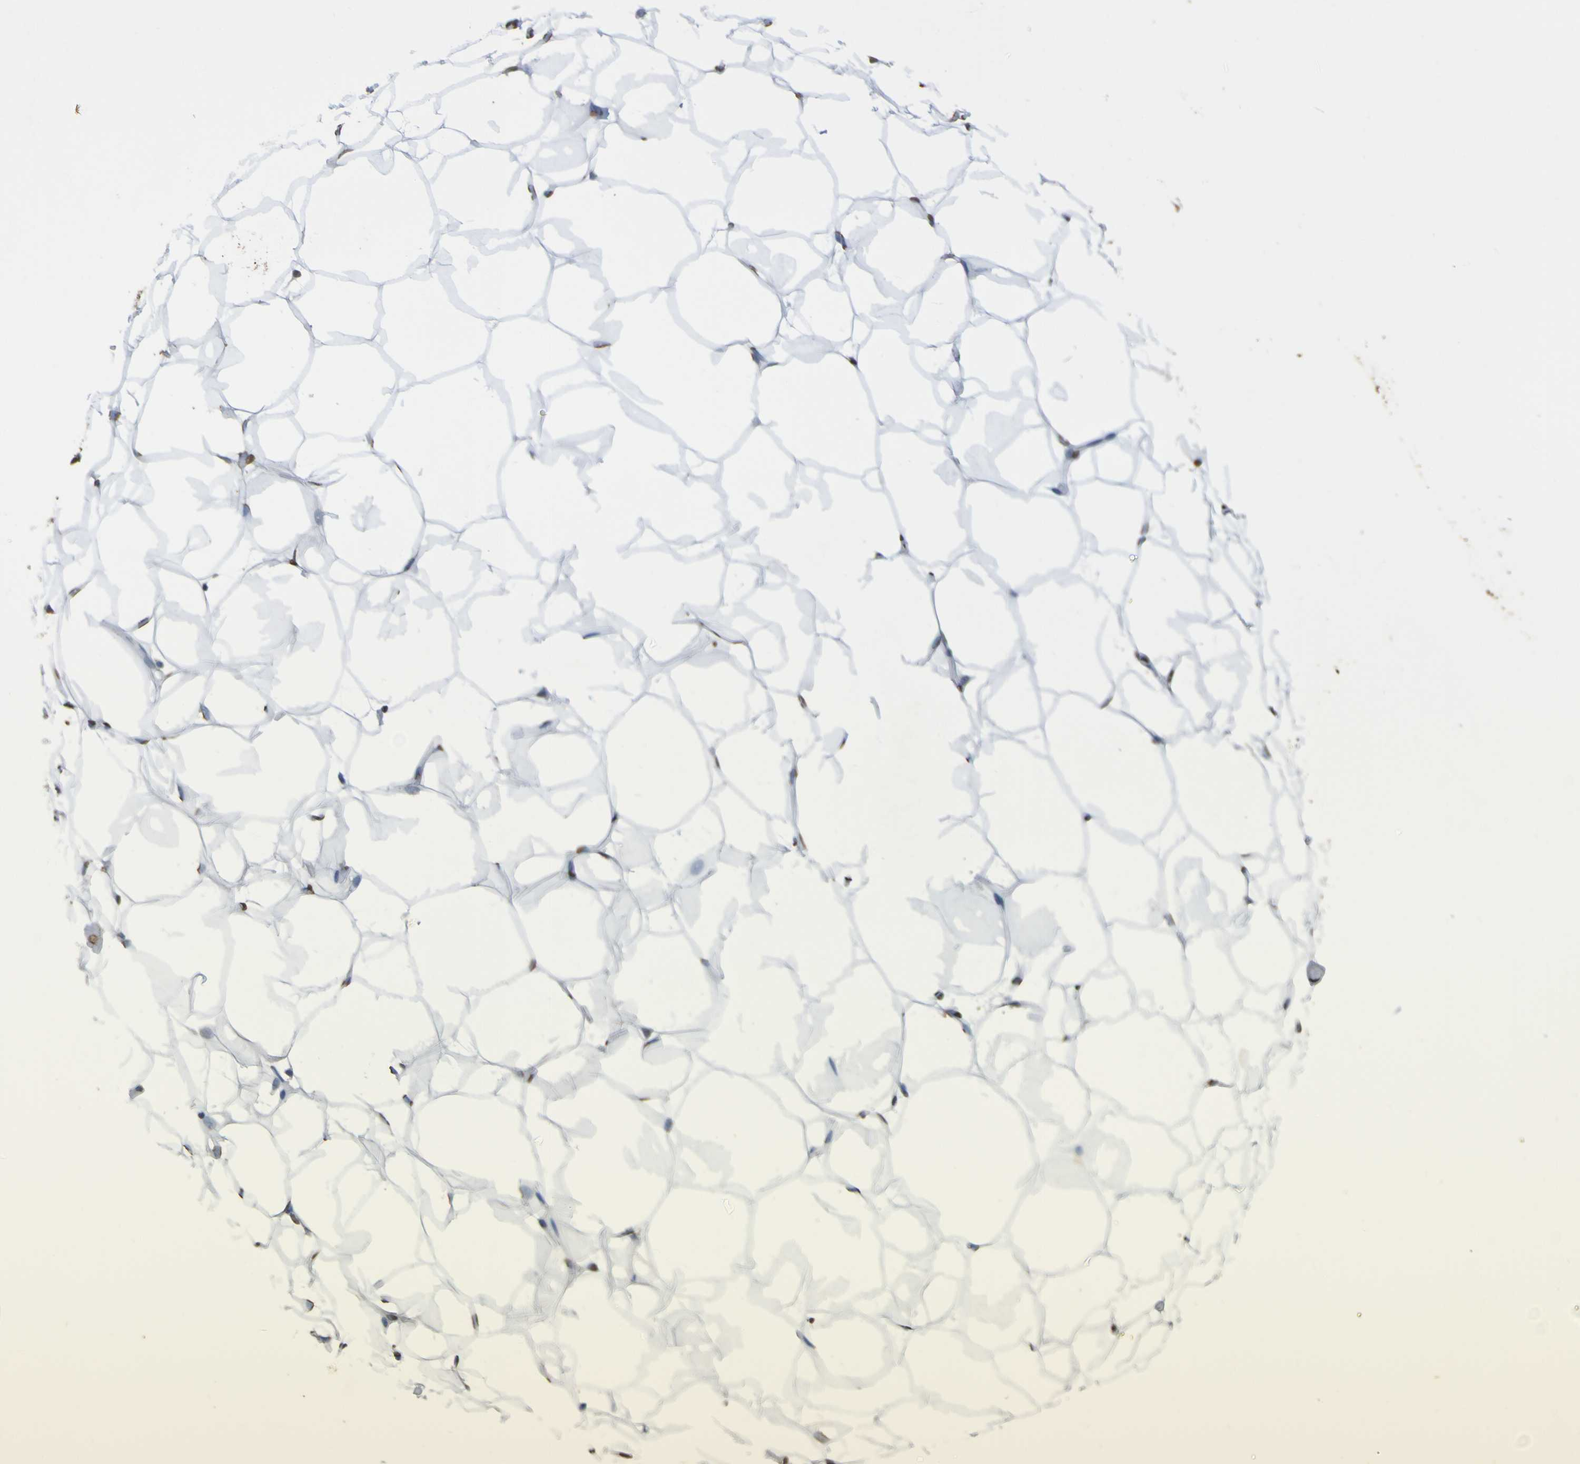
{"staining": {"intensity": "strong", "quantity": ">75%", "location": "nuclear"}, "tissue": "adipose tissue", "cell_type": "Adipocytes", "image_type": "normal", "snomed": [{"axis": "morphology", "description": "Normal tissue, NOS"}, {"axis": "topography", "description": "Breast"}, {"axis": "topography", "description": "Adipose tissue"}], "caption": "The image shows immunohistochemical staining of normal adipose tissue. There is strong nuclear expression is appreciated in about >75% of adipocytes.", "gene": "ALKBH2", "patient": {"sex": "female", "age": 25}}